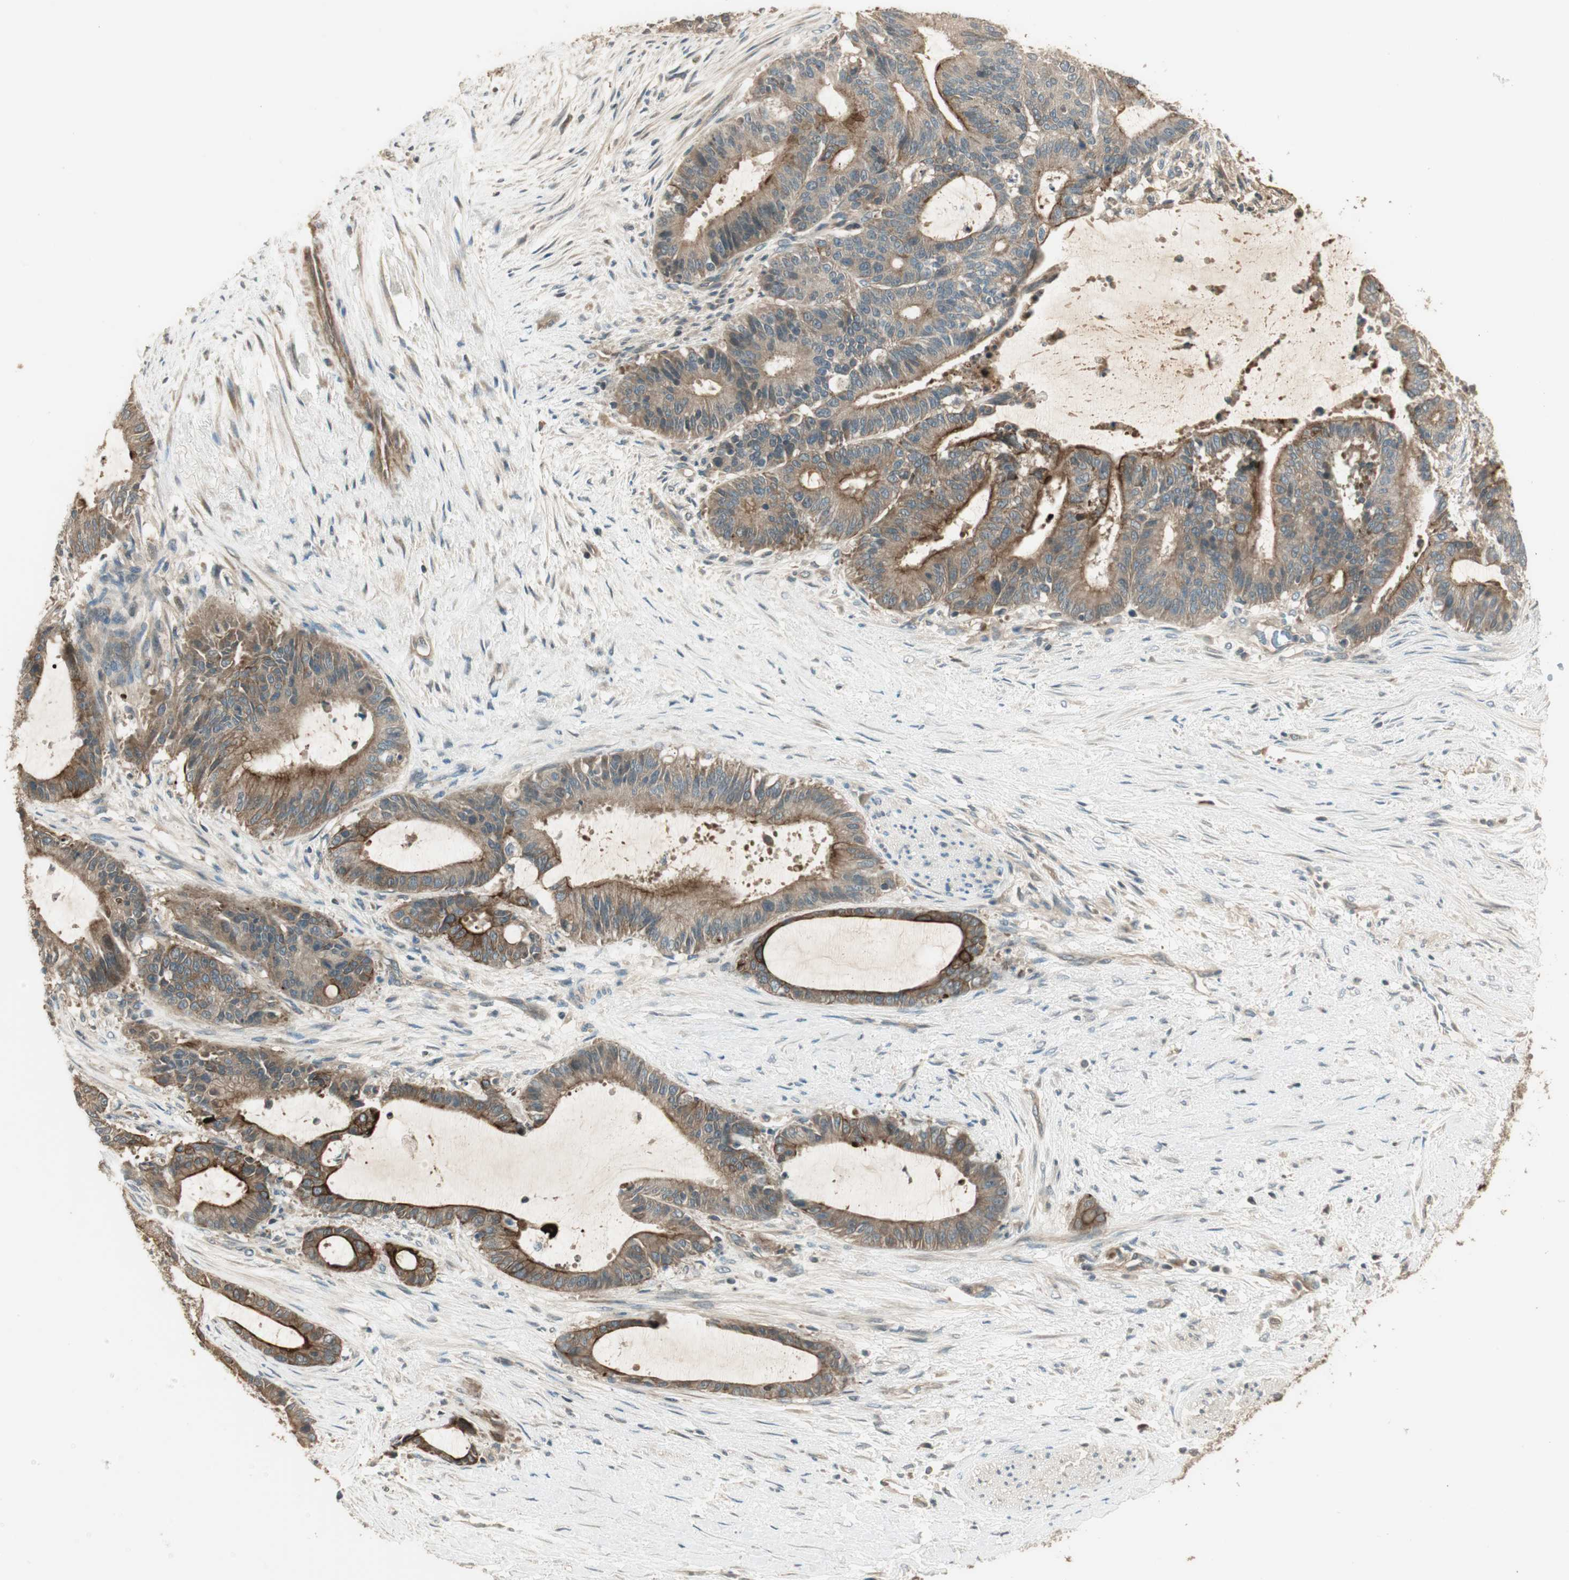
{"staining": {"intensity": "moderate", "quantity": ">75%", "location": "cytoplasmic/membranous"}, "tissue": "liver cancer", "cell_type": "Tumor cells", "image_type": "cancer", "snomed": [{"axis": "morphology", "description": "Cholangiocarcinoma"}, {"axis": "topography", "description": "Liver"}], "caption": "Moderate cytoplasmic/membranous protein positivity is seen in about >75% of tumor cells in cholangiocarcinoma (liver).", "gene": "PFDN5", "patient": {"sex": "female", "age": 73}}